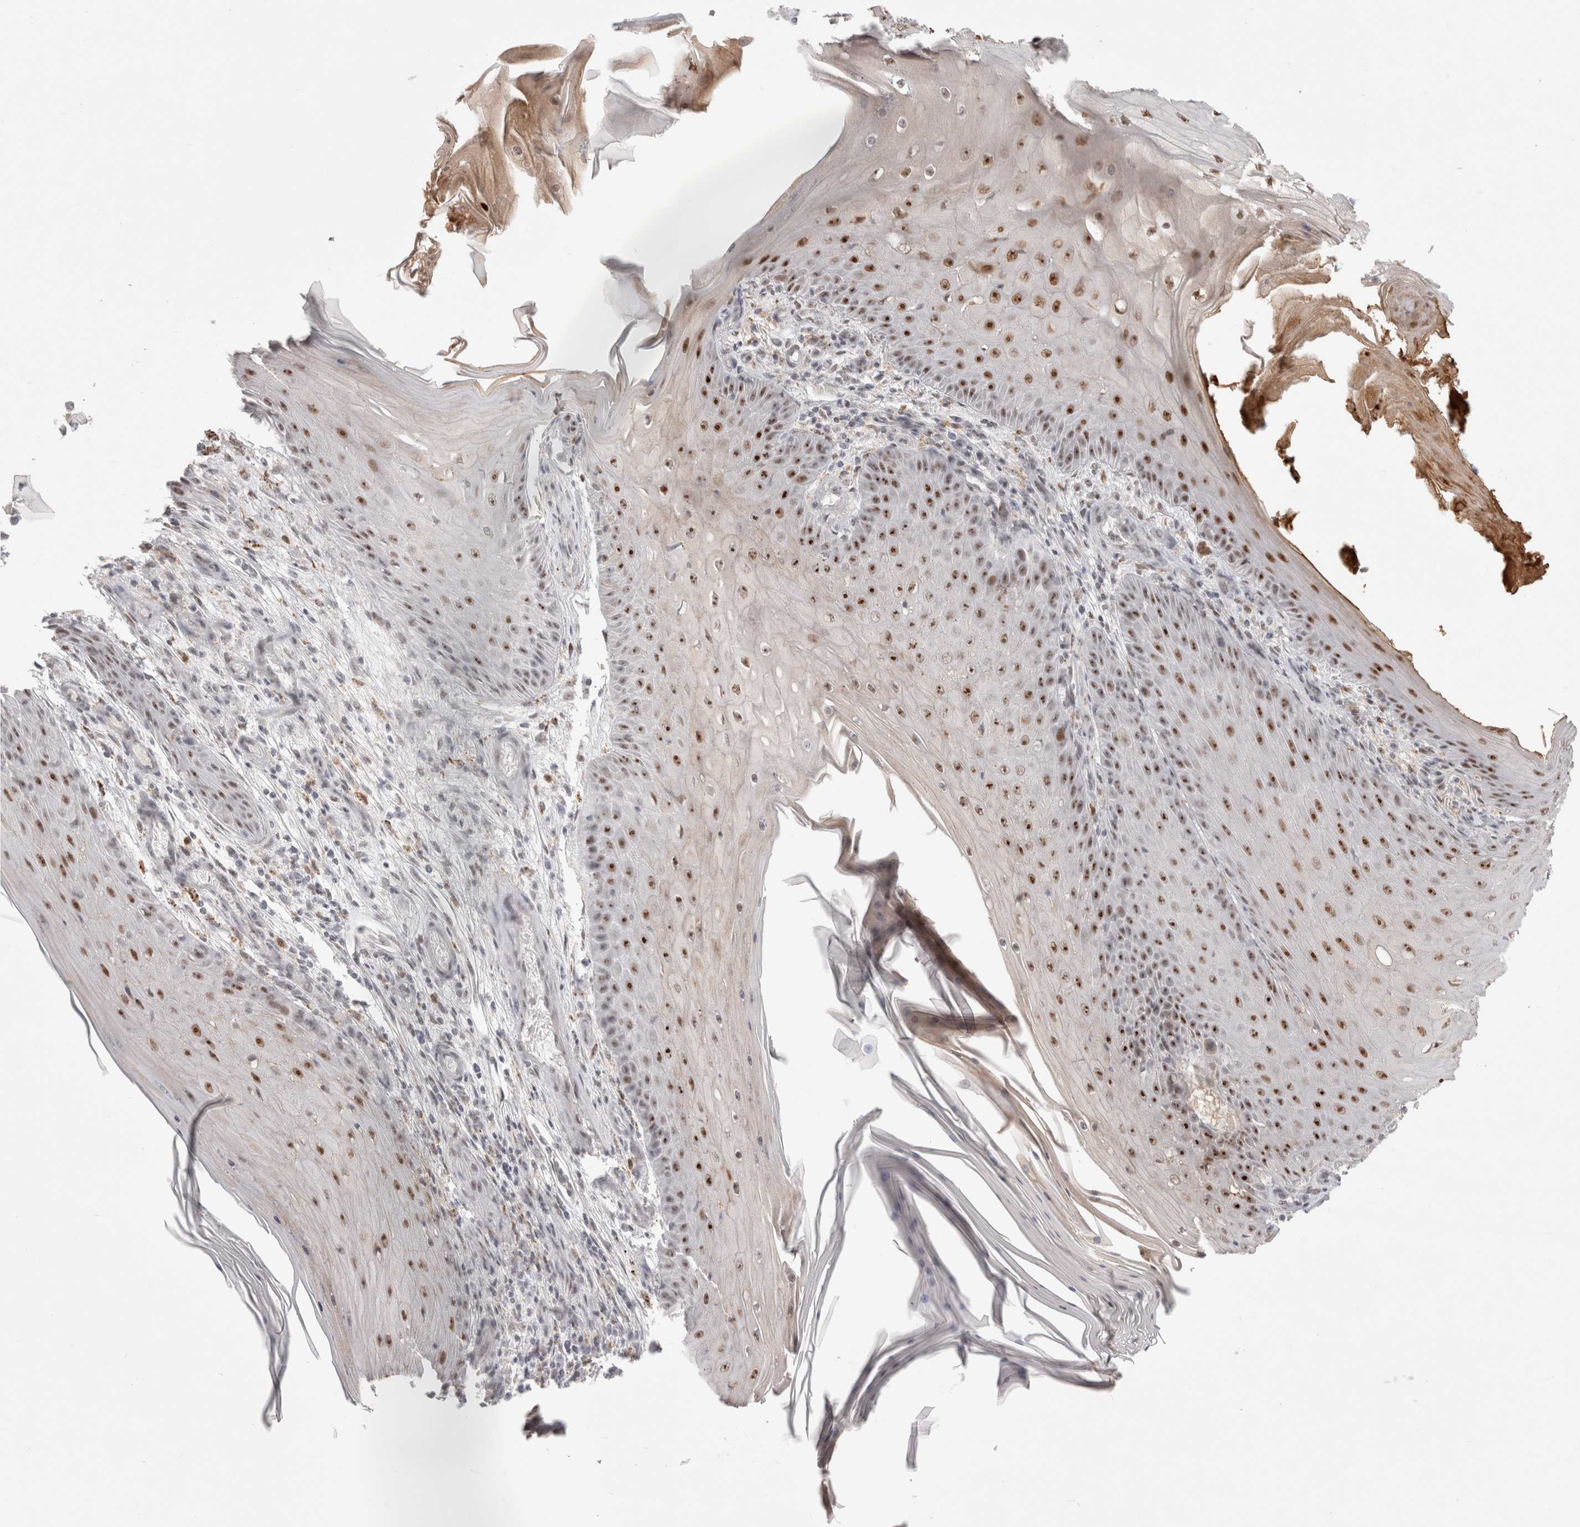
{"staining": {"intensity": "moderate", "quantity": "25%-75%", "location": "nuclear"}, "tissue": "skin cancer", "cell_type": "Tumor cells", "image_type": "cancer", "snomed": [{"axis": "morphology", "description": "Squamous cell carcinoma, NOS"}, {"axis": "topography", "description": "Skin"}], "caption": "Squamous cell carcinoma (skin) stained with a protein marker reveals moderate staining in tumor cells.", "gene": "SENP6", "patient": {"sex": "female", "age": 73}}